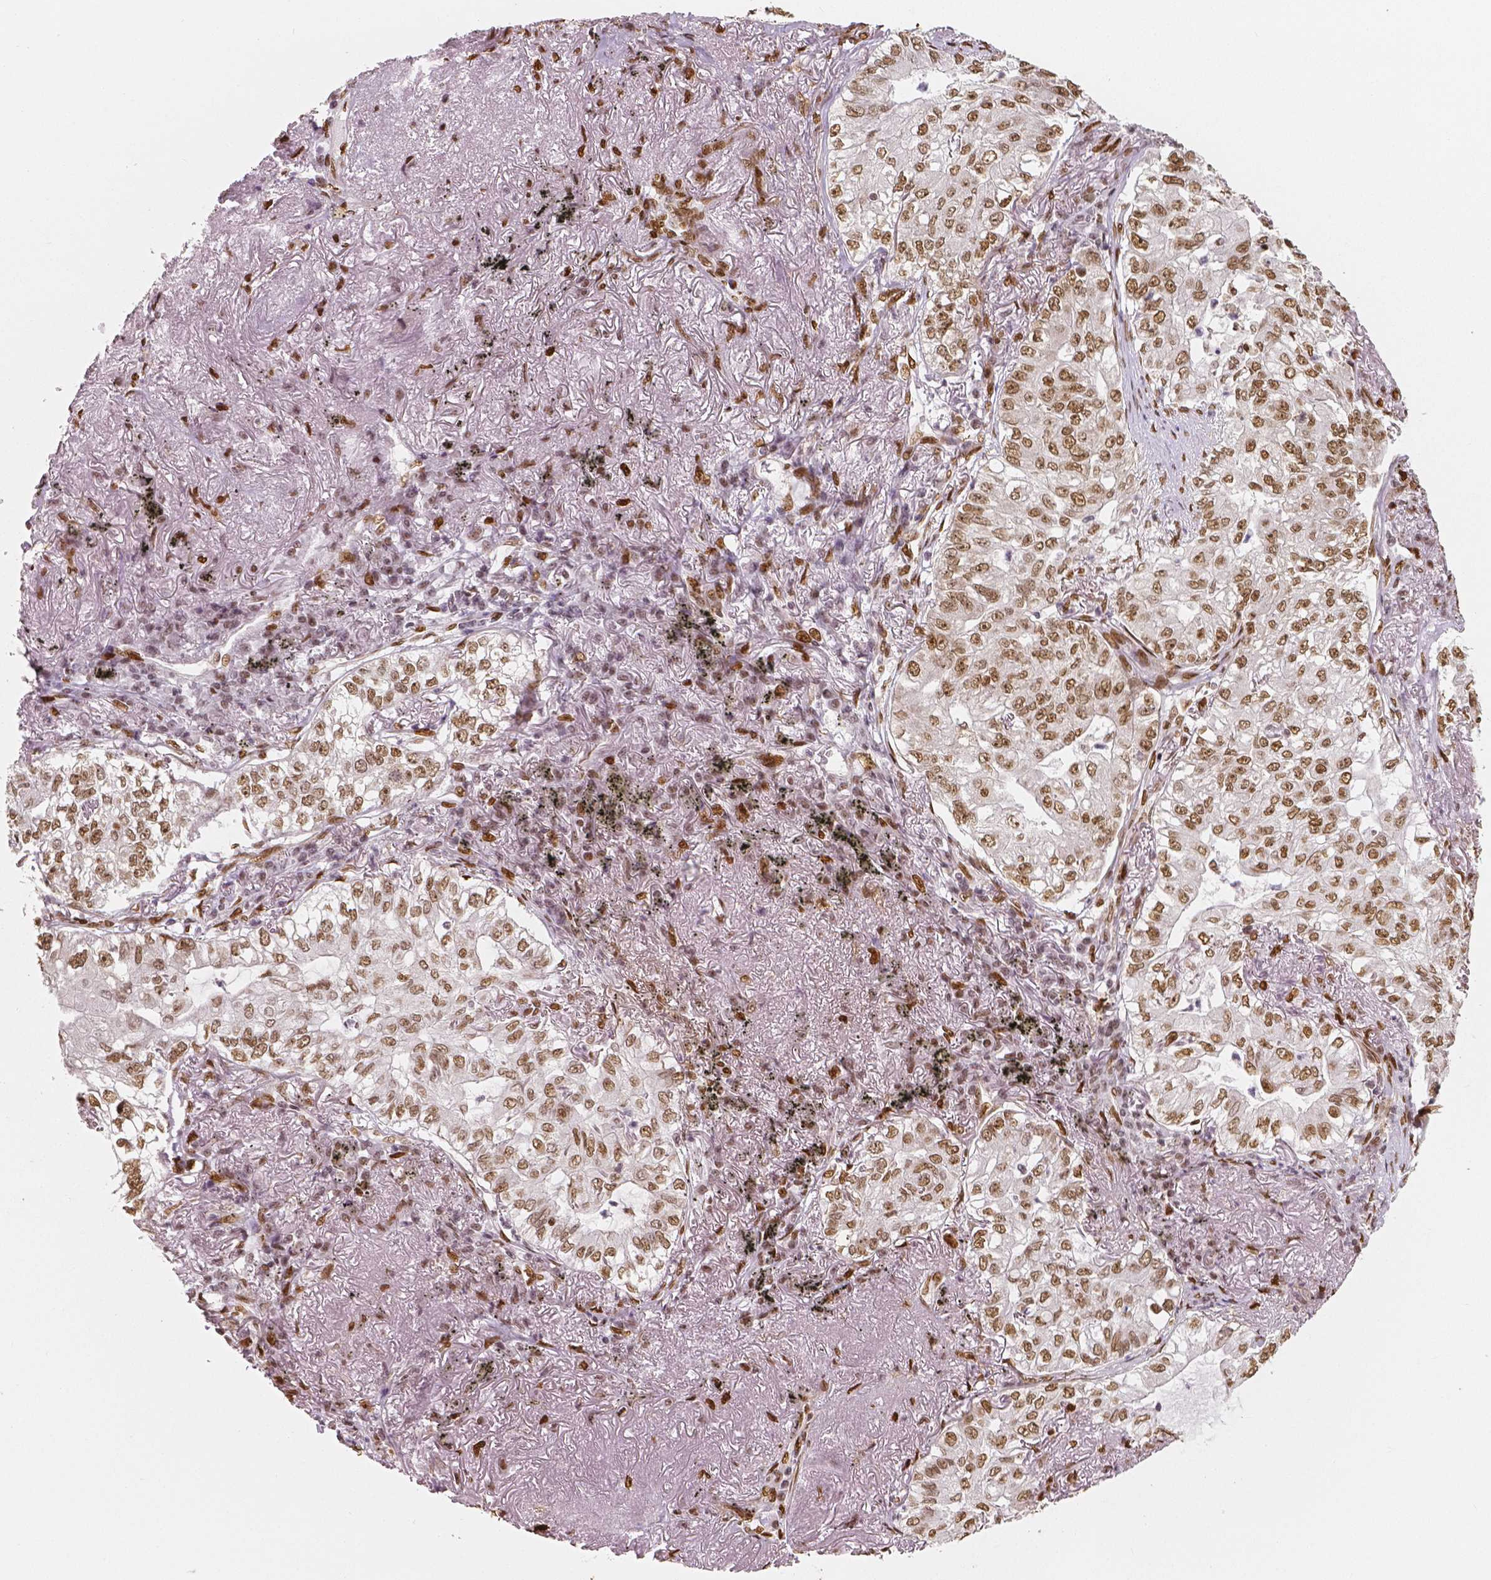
{"staining": {"intensity": "moderate", "quantity": ">75%", "location": "nuclear"}, "tissue": "lung cancer", "cell_type": "Tumor cells", "image_type": "cancer", "snomed": [{"axis": "morphology", "description": "Adenocarcinoma, NOS"}, {"axis": "topography", "description": "Lung"}], "caption": "A micrograph of lung cancer stained for a protein displays moderate nuclear brown staining in tumor cells.", "gene": "NUCKS1", "patient": {"sex": "female", "age": 73}}